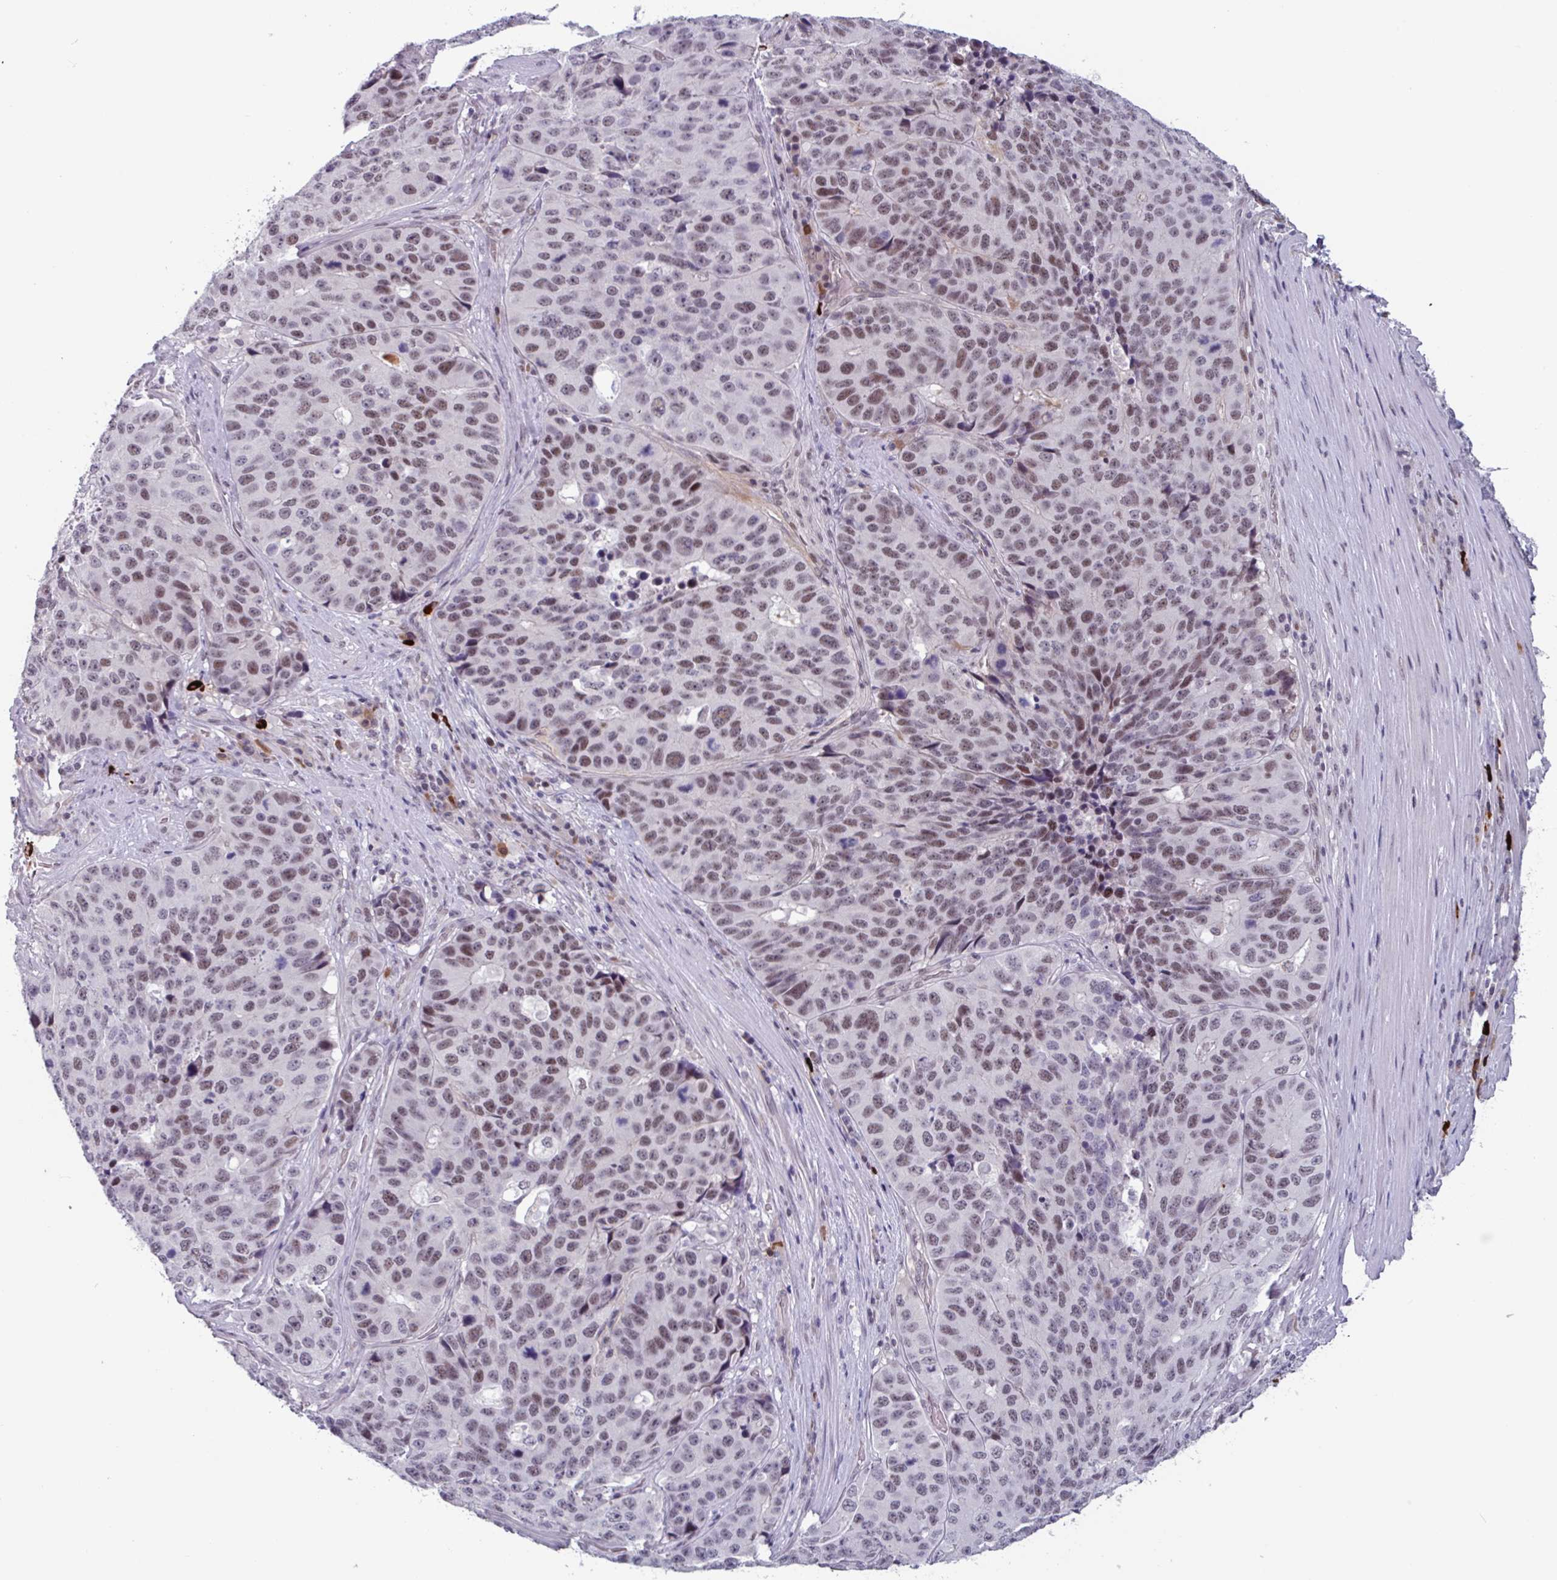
{"staining": {"intensity": "moderate", "quantity": "25%-75%", "location": "nuclear"}, "tissue": "stomach cancer", "cell_type": "Tumor cells", "image_type": "cancer", "snomed": [{"axis": "morphology", "description": "Adenocarcinoma, NOS"}, {"axis": "topography", "description": "Stomach"}], "caption": "A brown stain highlights moderate nuclear expression of a protein in human stomach cancer (adenocarcinoma) tumor cells. (Brightfield microscopy of DAB IHC at high magnification).", "gene": "ZNF575", "patient": {"sex": "male", "age": 71}}